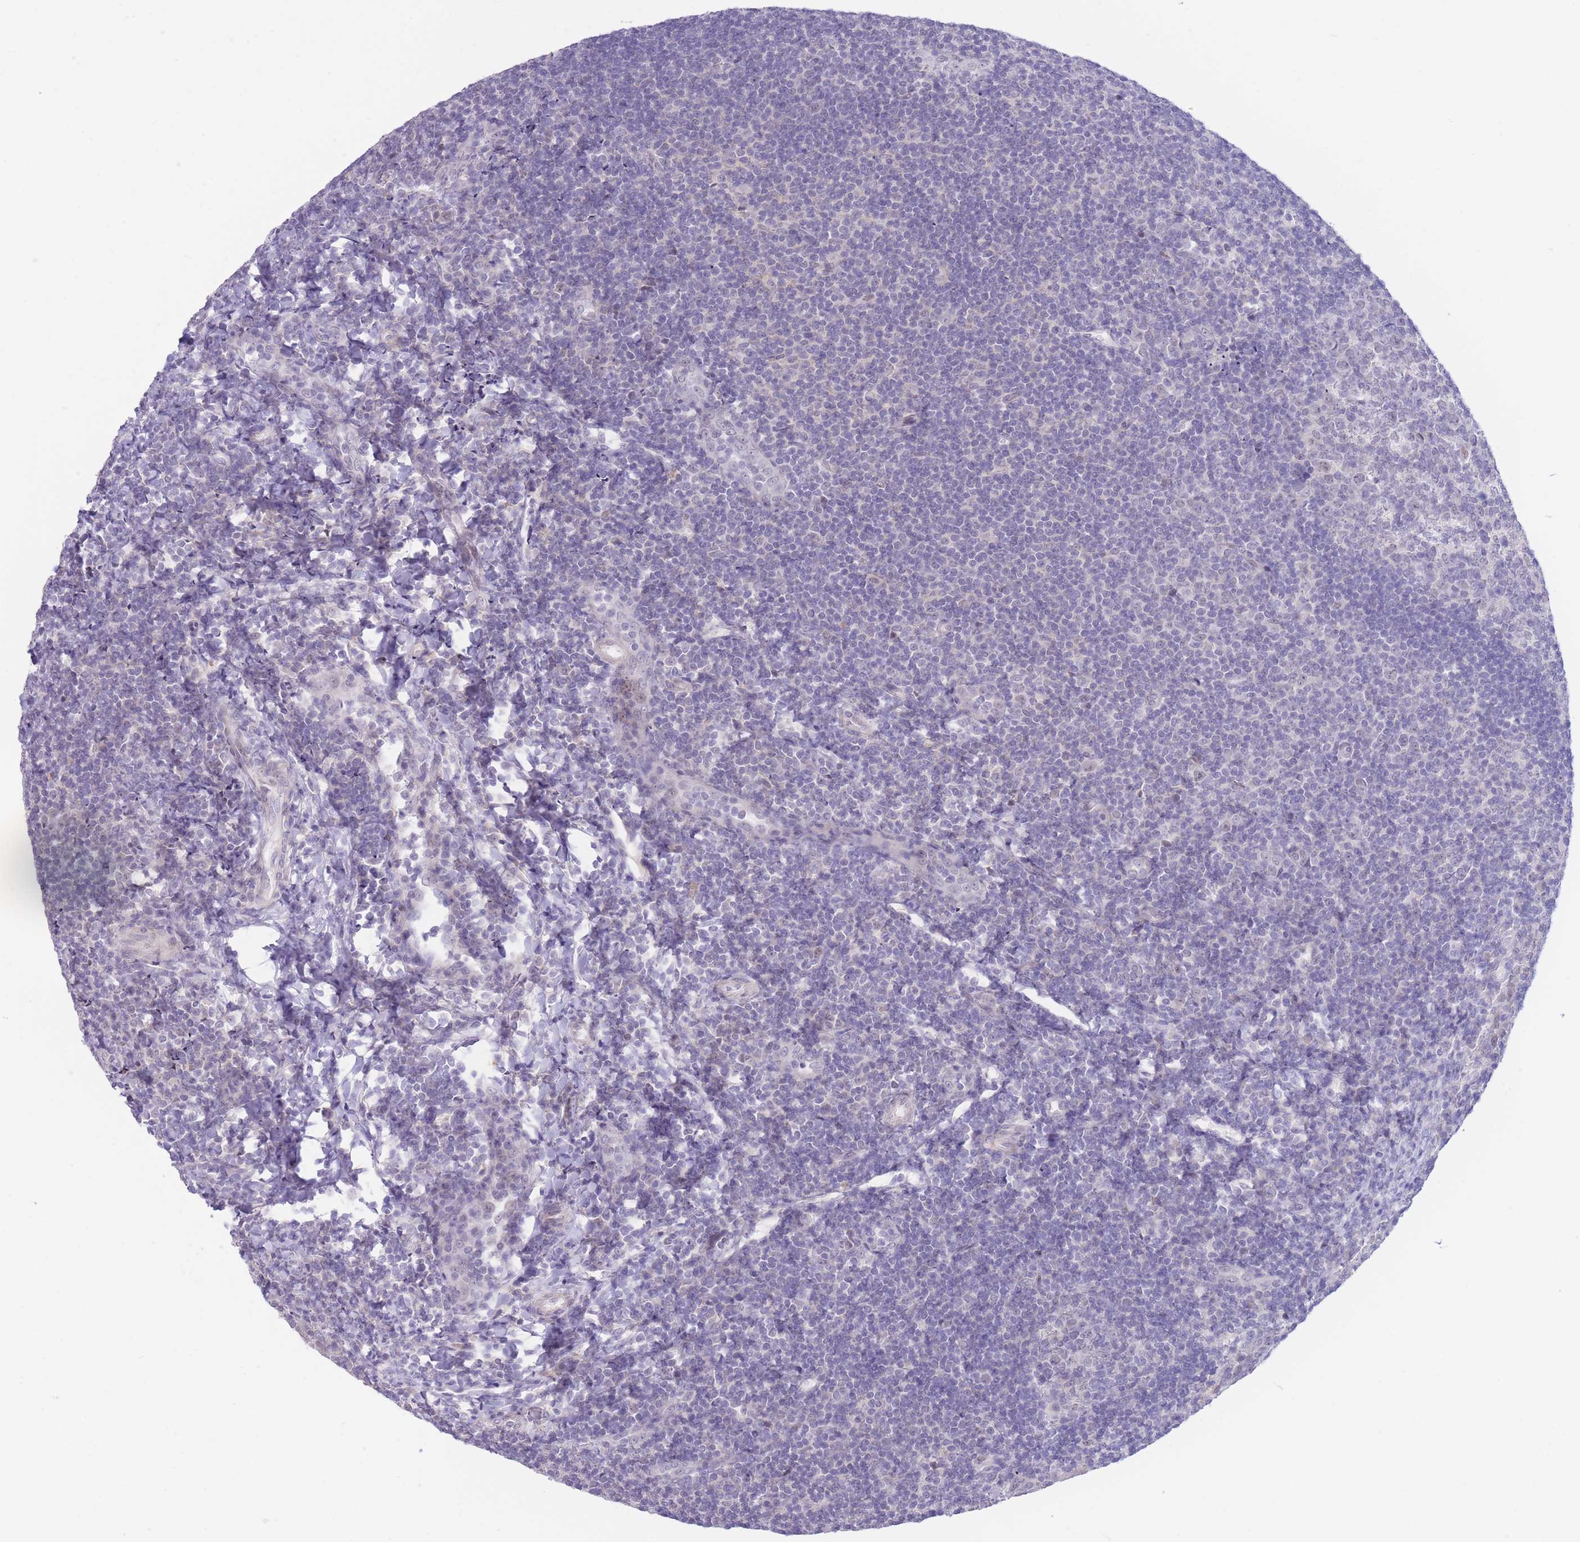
{"staining": {"intensity": "negative", "quantity": "none", "location": "none"}, "tissue": "tonsil", "cell_type": "Germinal center cells", "image_type": "normal", "snomed": [{"axis": "morphology", "description": "Normal tissue, NOS"}, {"axis": "topography", "description": "Tonsil"}], "caption": "IHC image of unremarkable tonsil stained for a protein (brown), which shows no positivity in germinal center cells.", "gene": "FBXO46", "patient": {"sex": "male", "age": 17}}